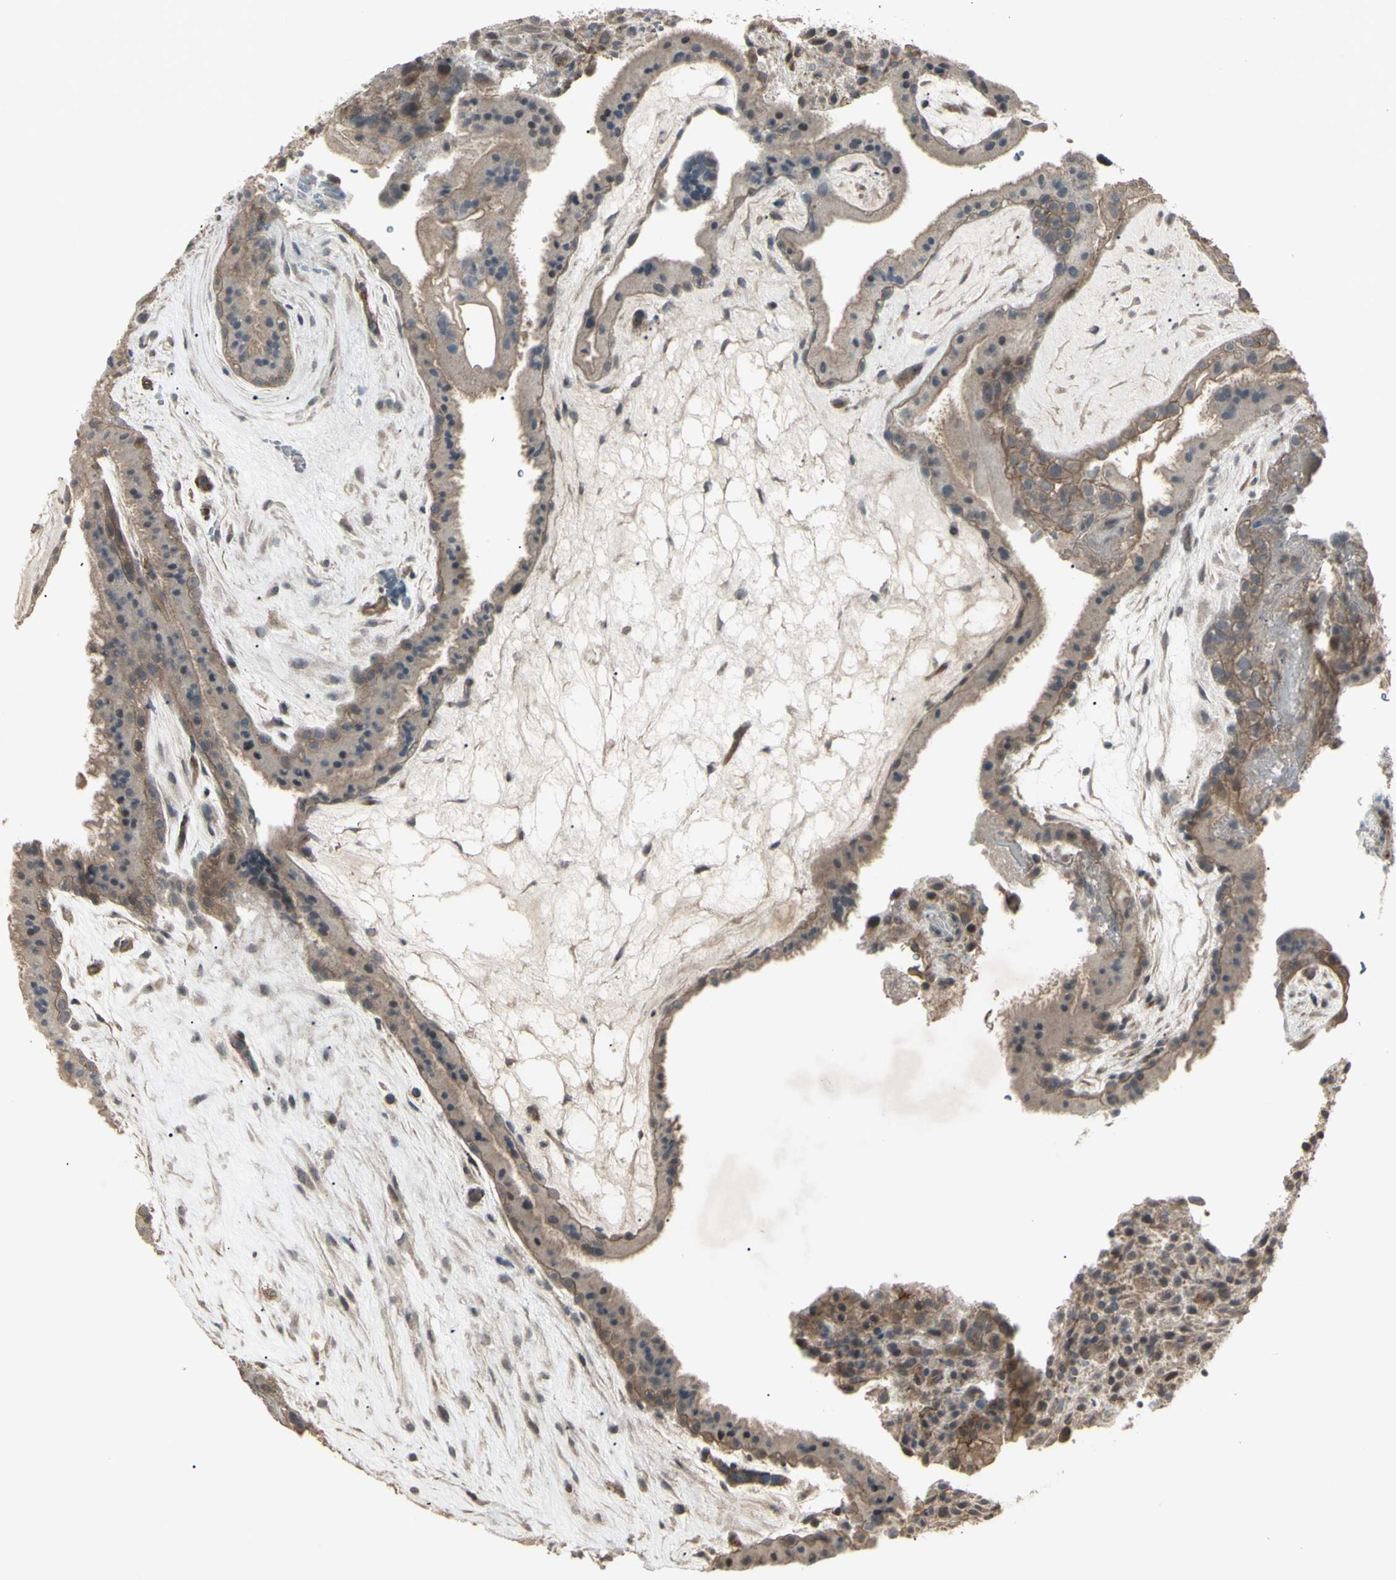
{"staining": {"intensity": "weak", "quantity": ">75%", "location": "cytoplasmic/membranous"}, "tissue": "placenta", "cell_type": "Trophoblastic cells", "image_type": "normal", "snomed": [{"axis": "morphology", "description": "Normal tissue, NOS"}, {"axis": "topography", "description": "Placenta"}], "caption": "Immunohistochemical staining of unremarkable placenta reveals weak cytoplasmic/membranous protein expression in about >75% of trophoblastic cells.", "gene": "JAG1", "patient": {"sex": "female", "age": 19}}